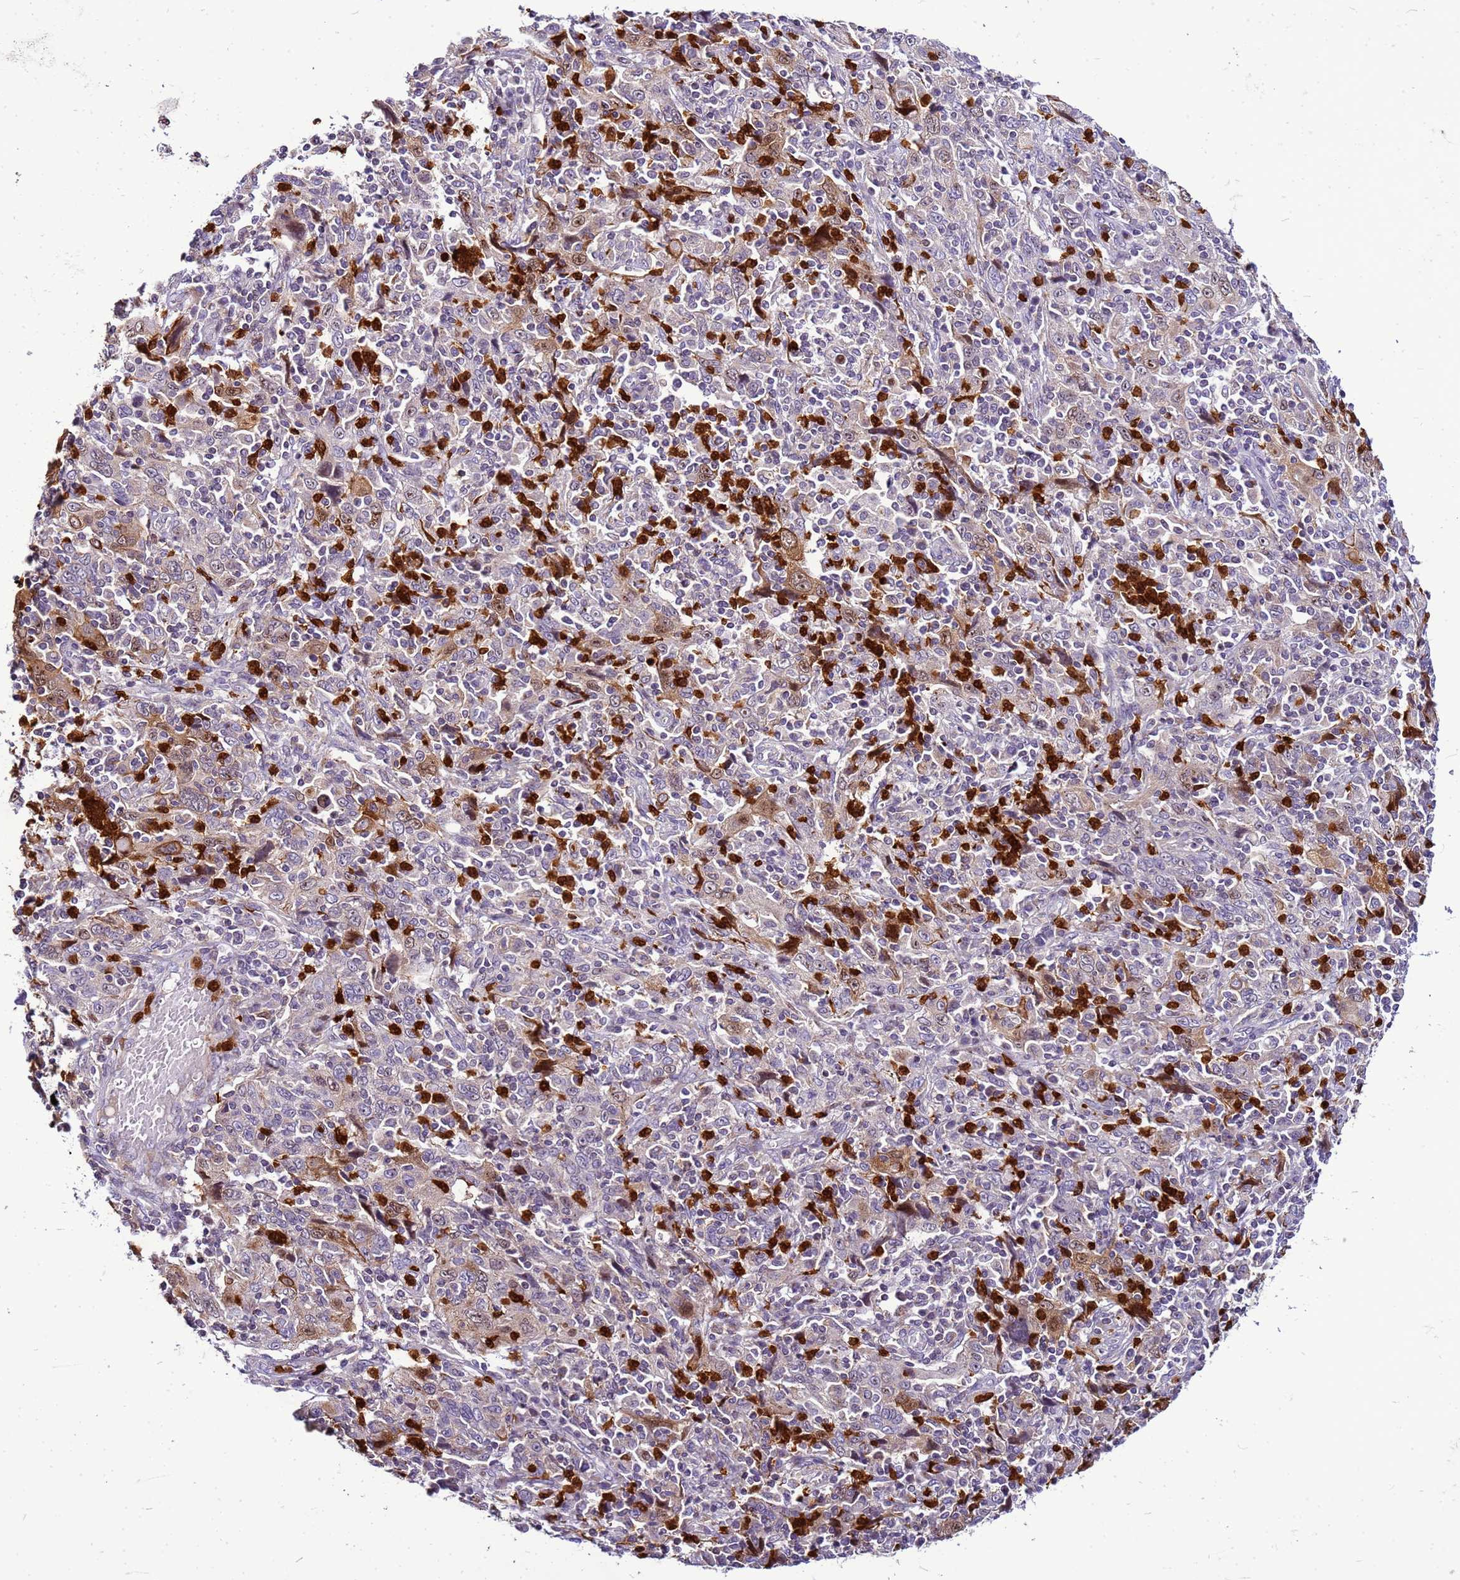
{"staining": {"intensity": "negative", "quantity": "none", "location": "none"}, "tissue": "cervical cancer", "cell_type": "Tumor cells", "image_type": "cancer", "snomed": [{"axis": "morphology", "description": "Squamous cell carcinoma, NOS"}, {"axis": "topography", "description": "Cervix"}], "caption": "High power microscopy image of an IHC image of squamous cell carcinoma (cervical), revealing no significant positivity in tumor cells.", "gene": "VPS4B", "patient": {"sex": "female", "age": 46}}